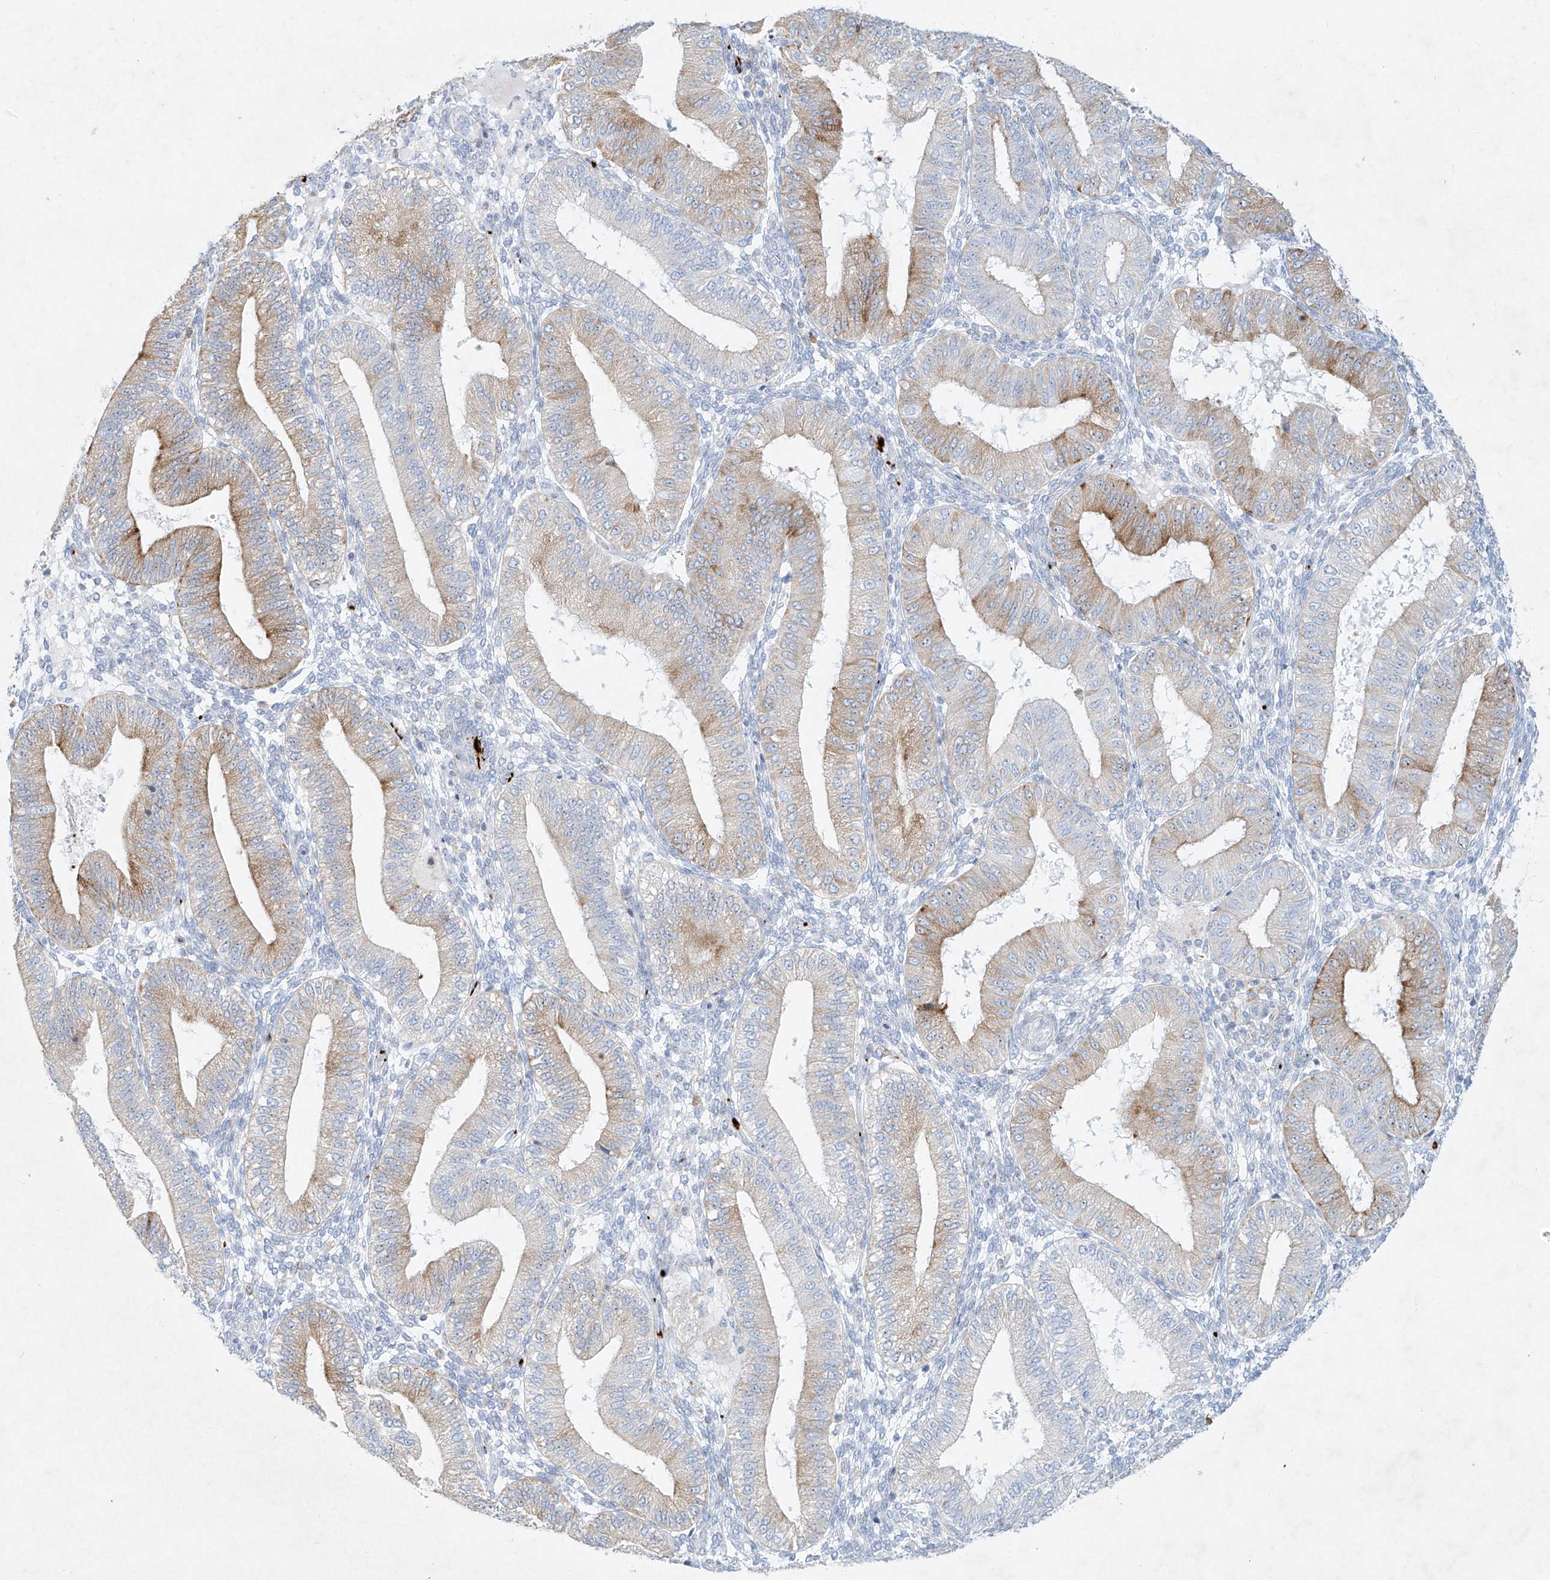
{"staining": {"intensity": "negative", "quantity": "none", "location": "none"}, "tissue": "endometrium", "cell_type": "Cells in endometrial stroma", "image_type": "normal", "snomed": [{"axis": "morphology", "description": "Normal tissue, NOS"}, {"axis": "topography", "description": "Endometrium"}], "caption": "IHC histopathology image of unremarkable endometrium stained for a protein (brown), which reveals no expression in cells in endometrial stroma.", "gene": "PLEK", "patient": {"sex": "female", "age": 39}}